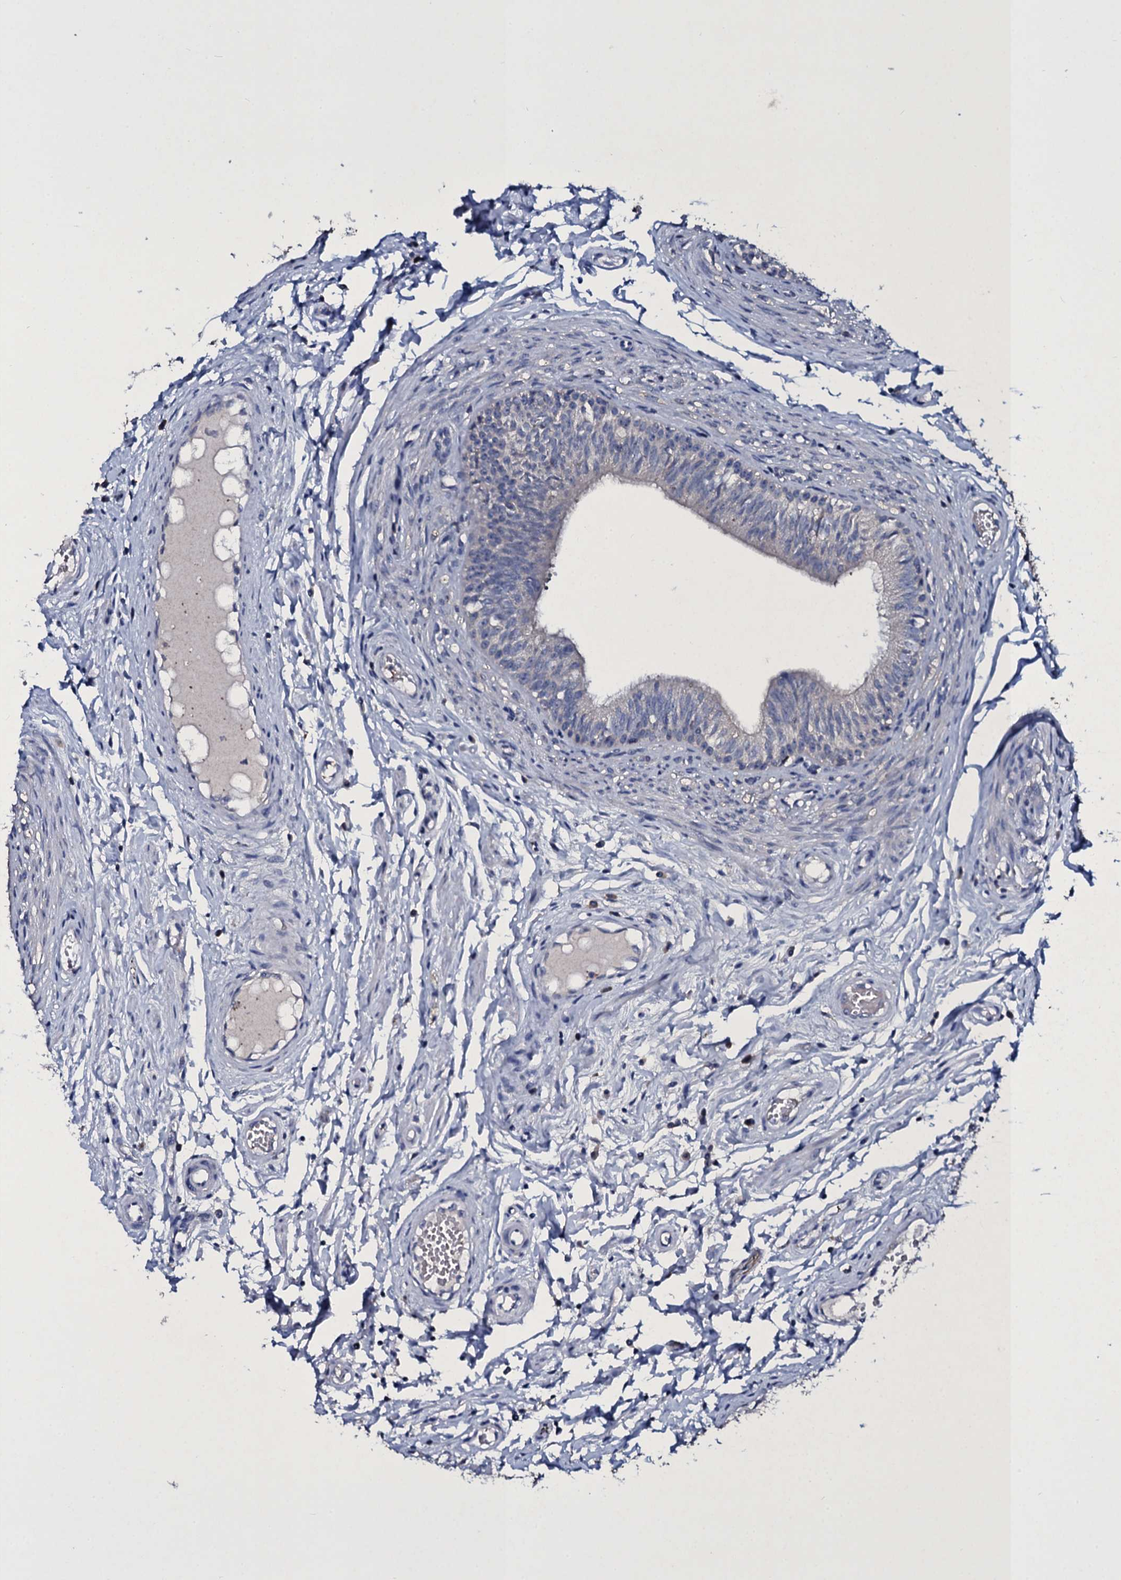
{"staining": {"intensity": "weak", "quantity": "<25%", "location": "cytoplasmic/membranous"}, "tissue": "epididymis", "cell_type": "Glandular cells", "image_type": "normal", "snomed": [{"axis": "morphology", "description": "Normal tissue, NOS"}, {"axis": "topography", "description": "Epididymis, spermatic cord, NOS"}], "caption": "Immunohistochemistry image of unremarkable epididymis stained for a protein (brown), which displays no positivity in glandular cells. Nuclei are stained in blue.", "gene": "TPGS2", "patient": {"sex": "male", "age": 22}}